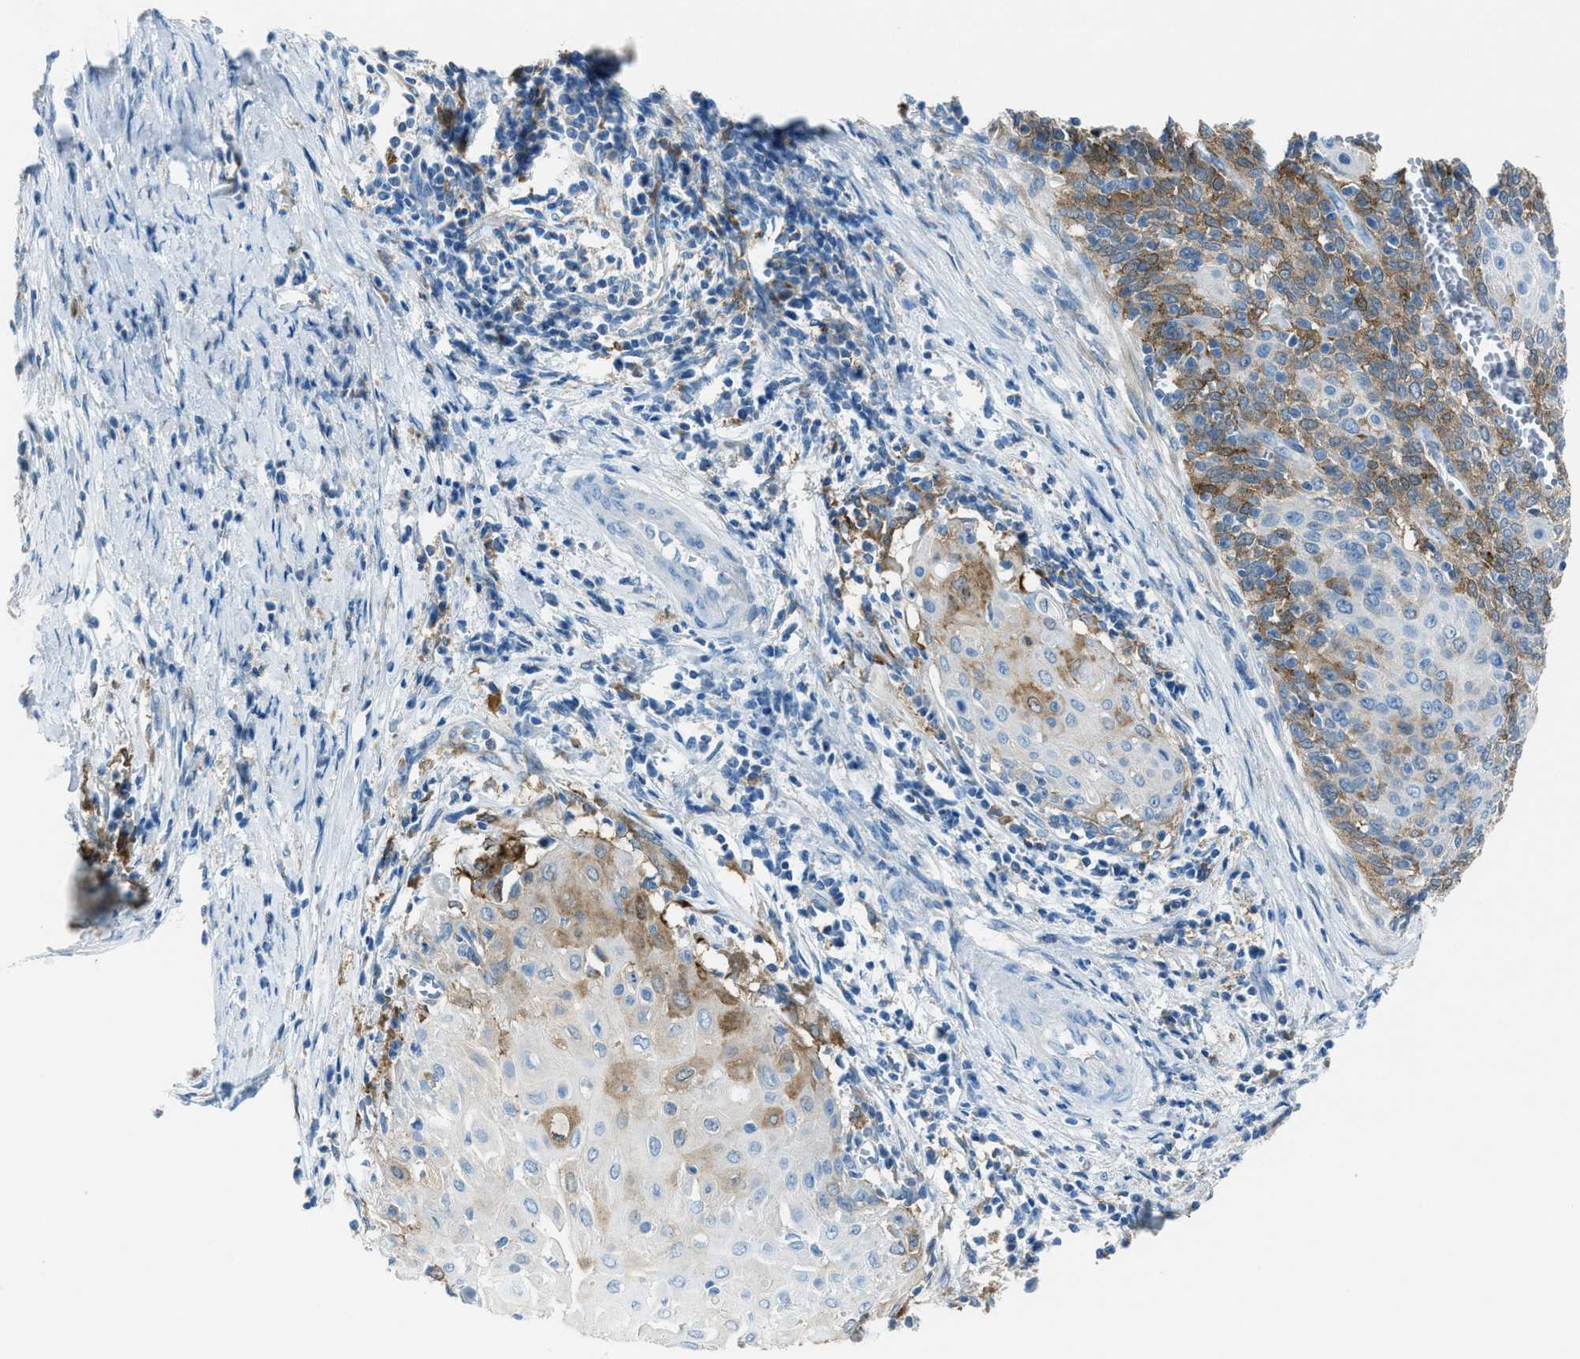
{"staining": {"intensity": "moderate", "quantity": "25%-75%", "location": "cytoplasmic/membranous"}, "tissue": "cervical cancer", "cell_type": "Tumor cells", "image_type": "cancer", "snomed": [{"axis": "morphology", "description": "Squamous cell carcinoma, NOS"}, {"axis": "topography", "description": "Cervix"}], "caption": "A brown stain highlights moderate cytoplasmic/membranous positivity of a protein in cervical squamous cell carcinoma tumor cells. Immunohistochemistry (ihc) stains the protein of interest in brown and the nuclei are stained blue.", "gene": "MATCAP2", "patient": {"sex": "female", "age": 39}}